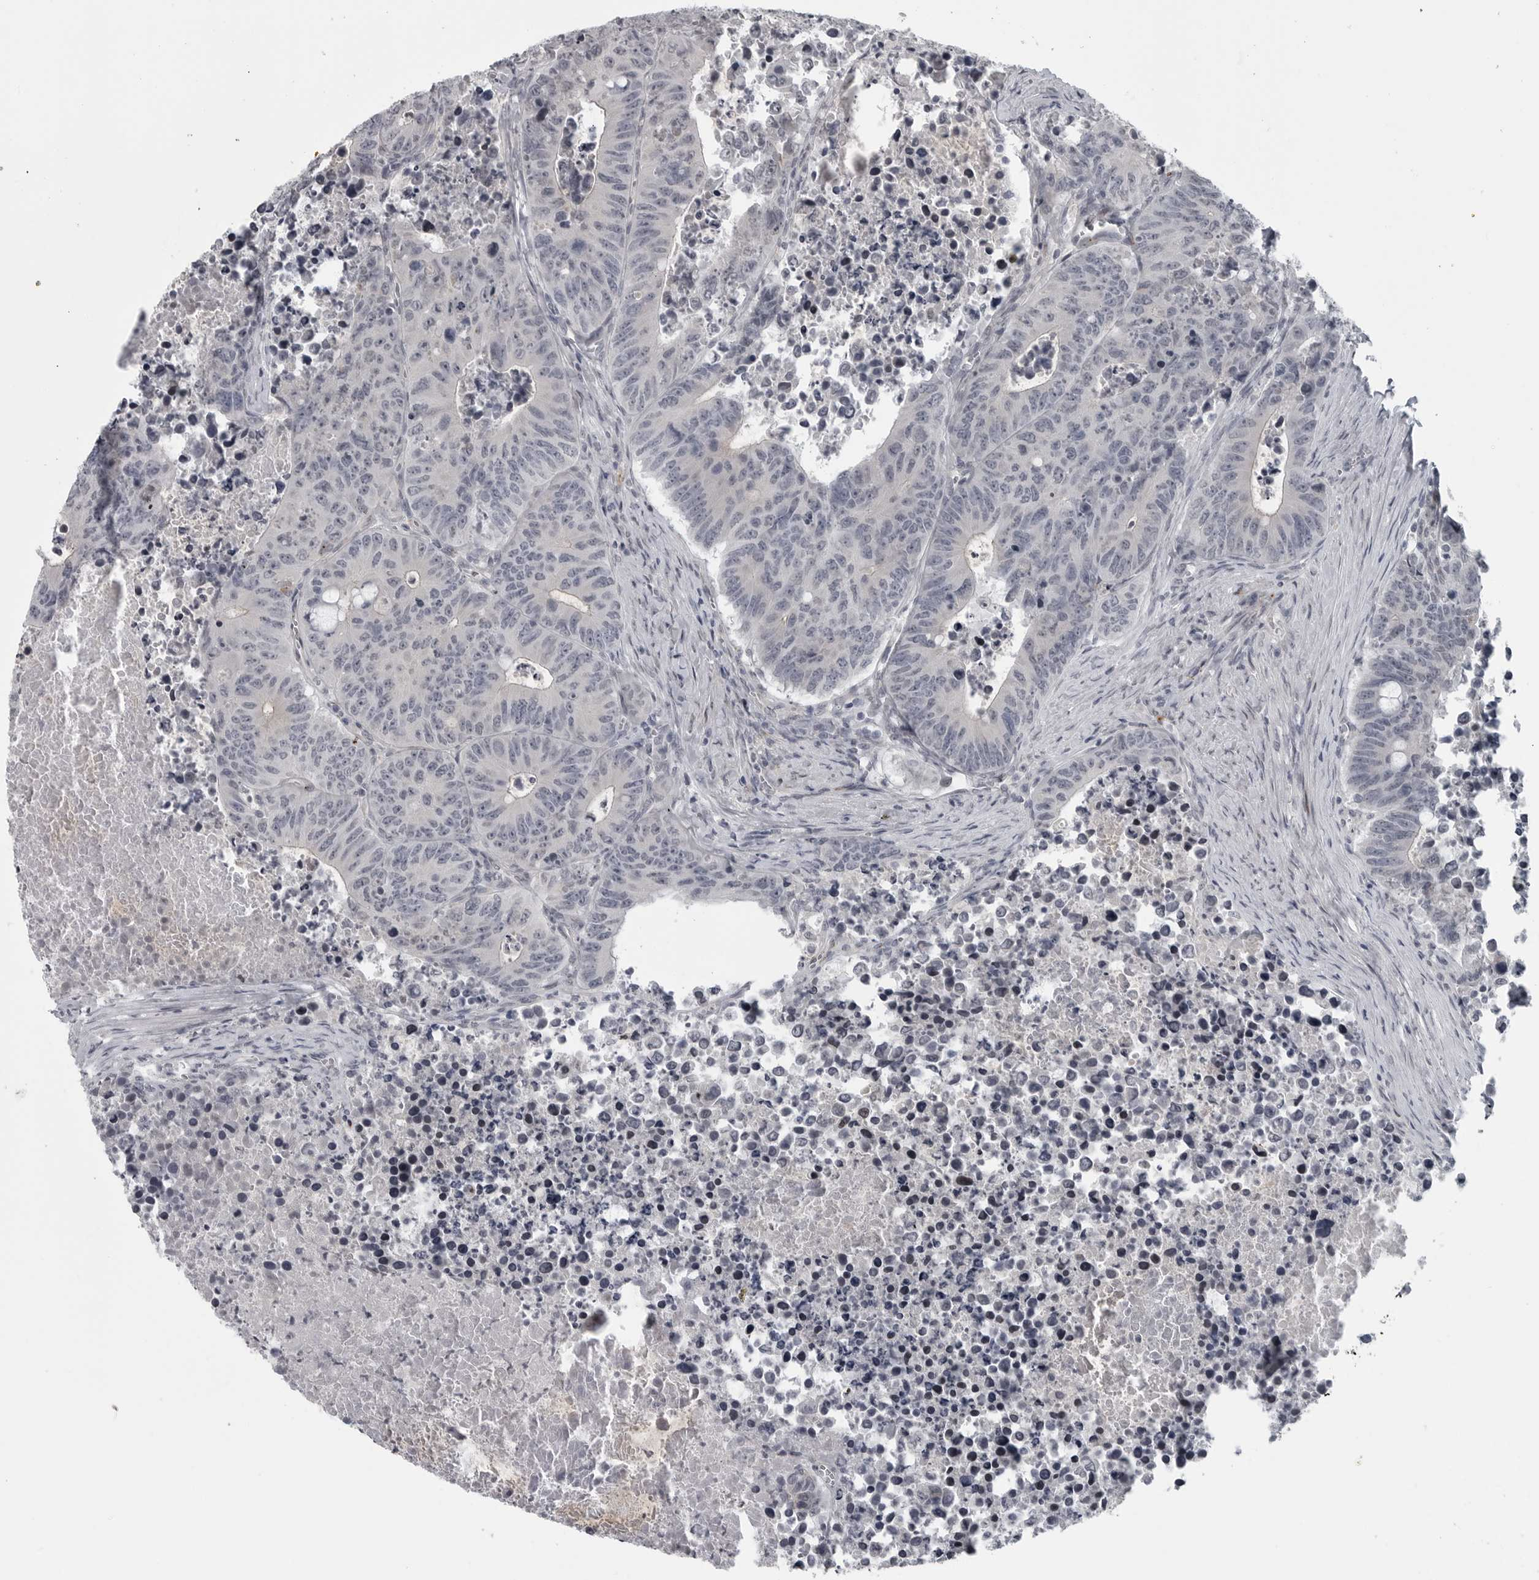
{"staining": {"intensity": "weak", "quantity": "<25%", "location": "cytoplasmic/membranous"}, "tissue": "colorectal cancer", "cell_type": "Tumor cells", "image_type": "cancer", "snomed": [{"axis": "morphology", "description": "Adenocarcinoma, NOS"}, {"axis": "topography", "description": "Colon"}], "caption": "This is a histopathology image of IHC staining of colorectal adenocarcinoma, which shows no positivity in tumor cells.", "gene": "LYSMD1", "patient": {"sex": "male", "age": 87}}